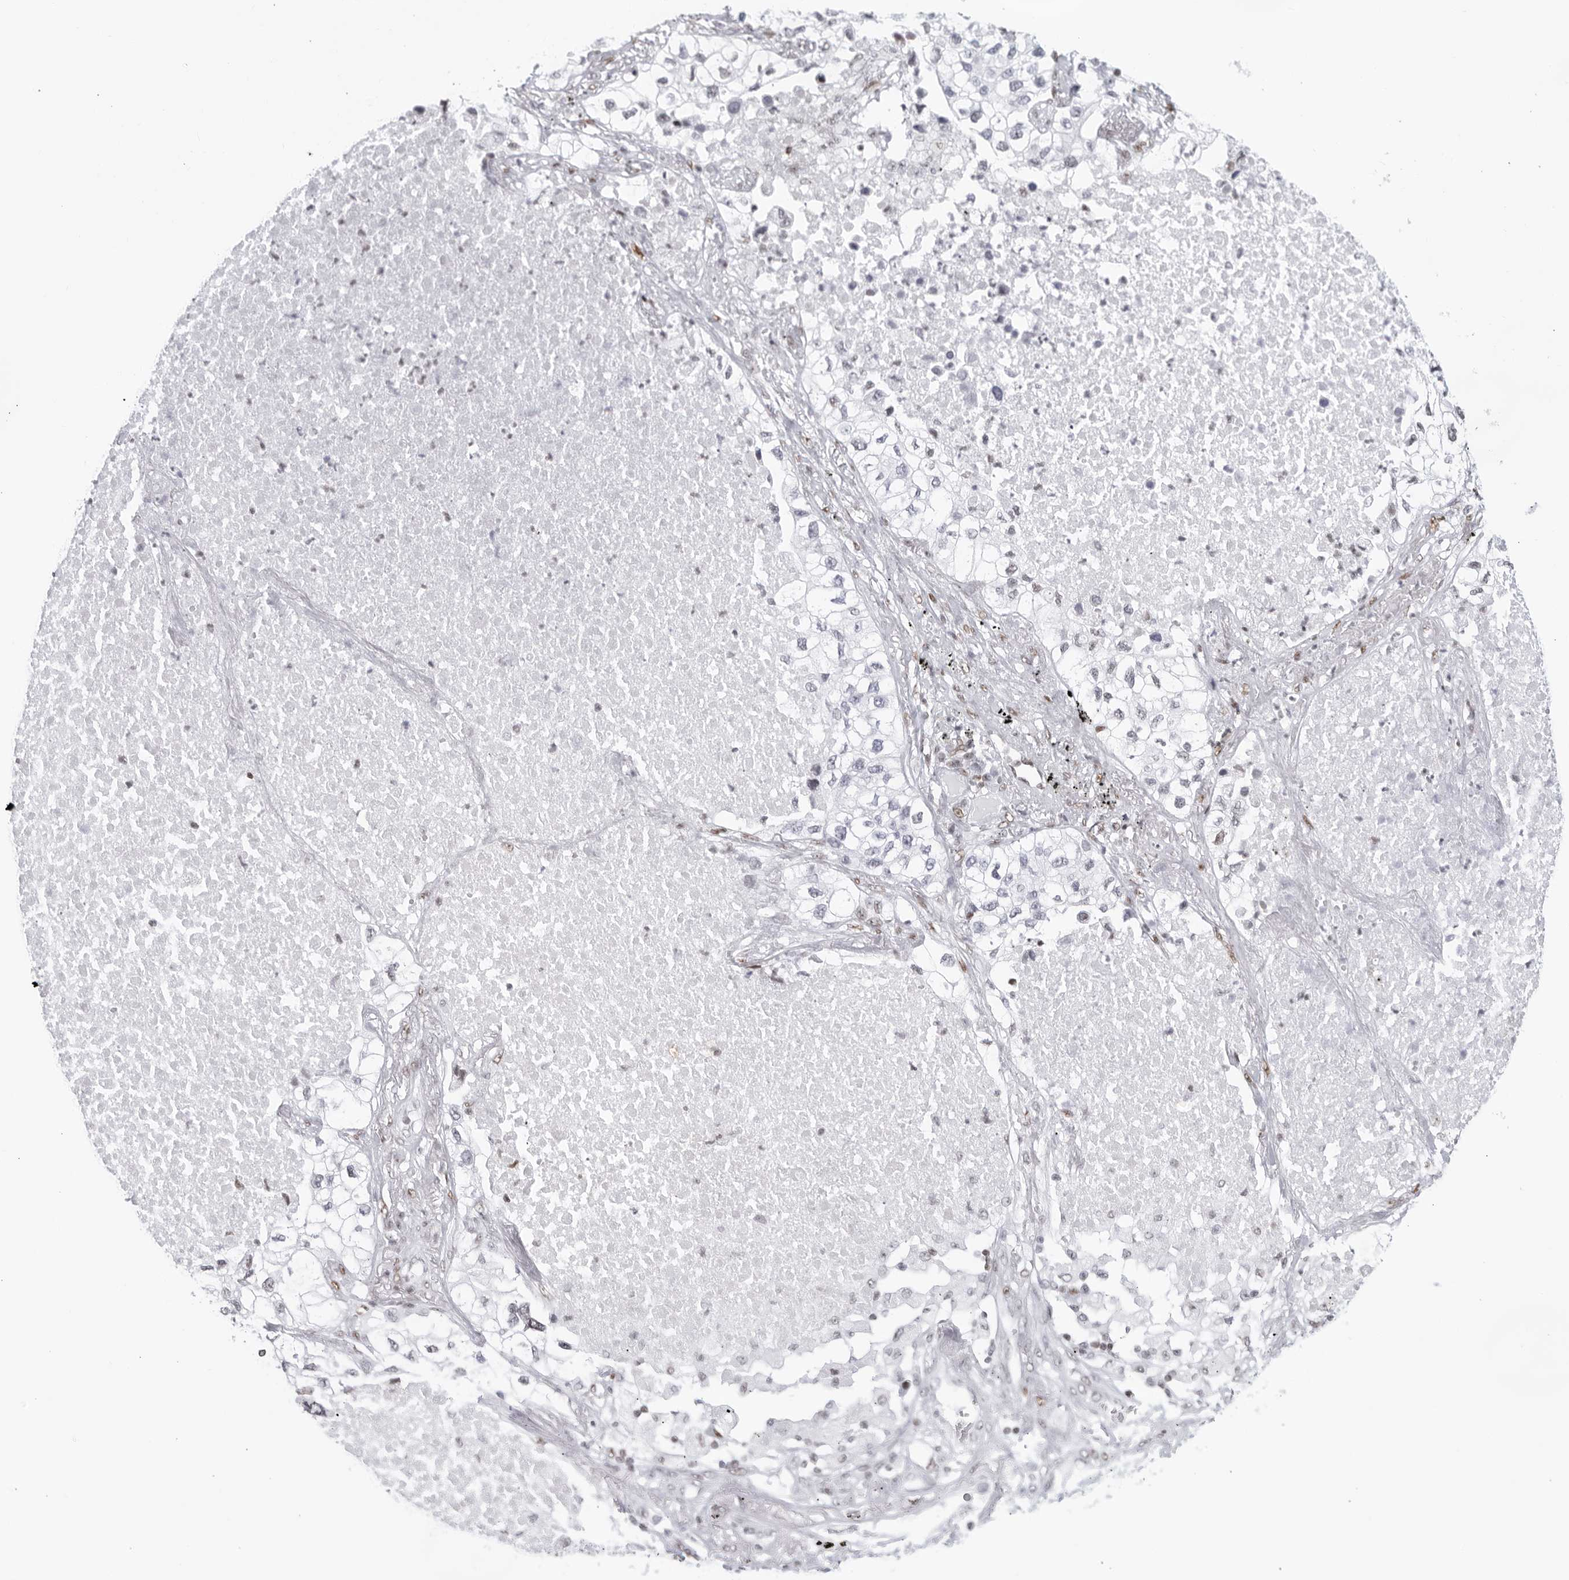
{"staining": {"intensity": "negative", "quantity": "none", "location": "none"}, "tissue": "lung cancer", "cell_type": "Tumor cells", "image_type": "cancer", "snomed": [{"axis": "morphology", "description": "Adenocarcinoma, NOS"}, {"axis": "topography", "description": "Lung"}], "caption": "Tumor cells are negative for brown protein staining in adenocarcinoma (lung). The staining was performed using DAB (3,3'-diaminobenzidine) to visualize the protein expression in brown, while the nuclei were stained in blue with hematoxylin (Magnification: 20x).", "gene": "HP1BP3", "patient": {"sex": "male", "age": 63}}